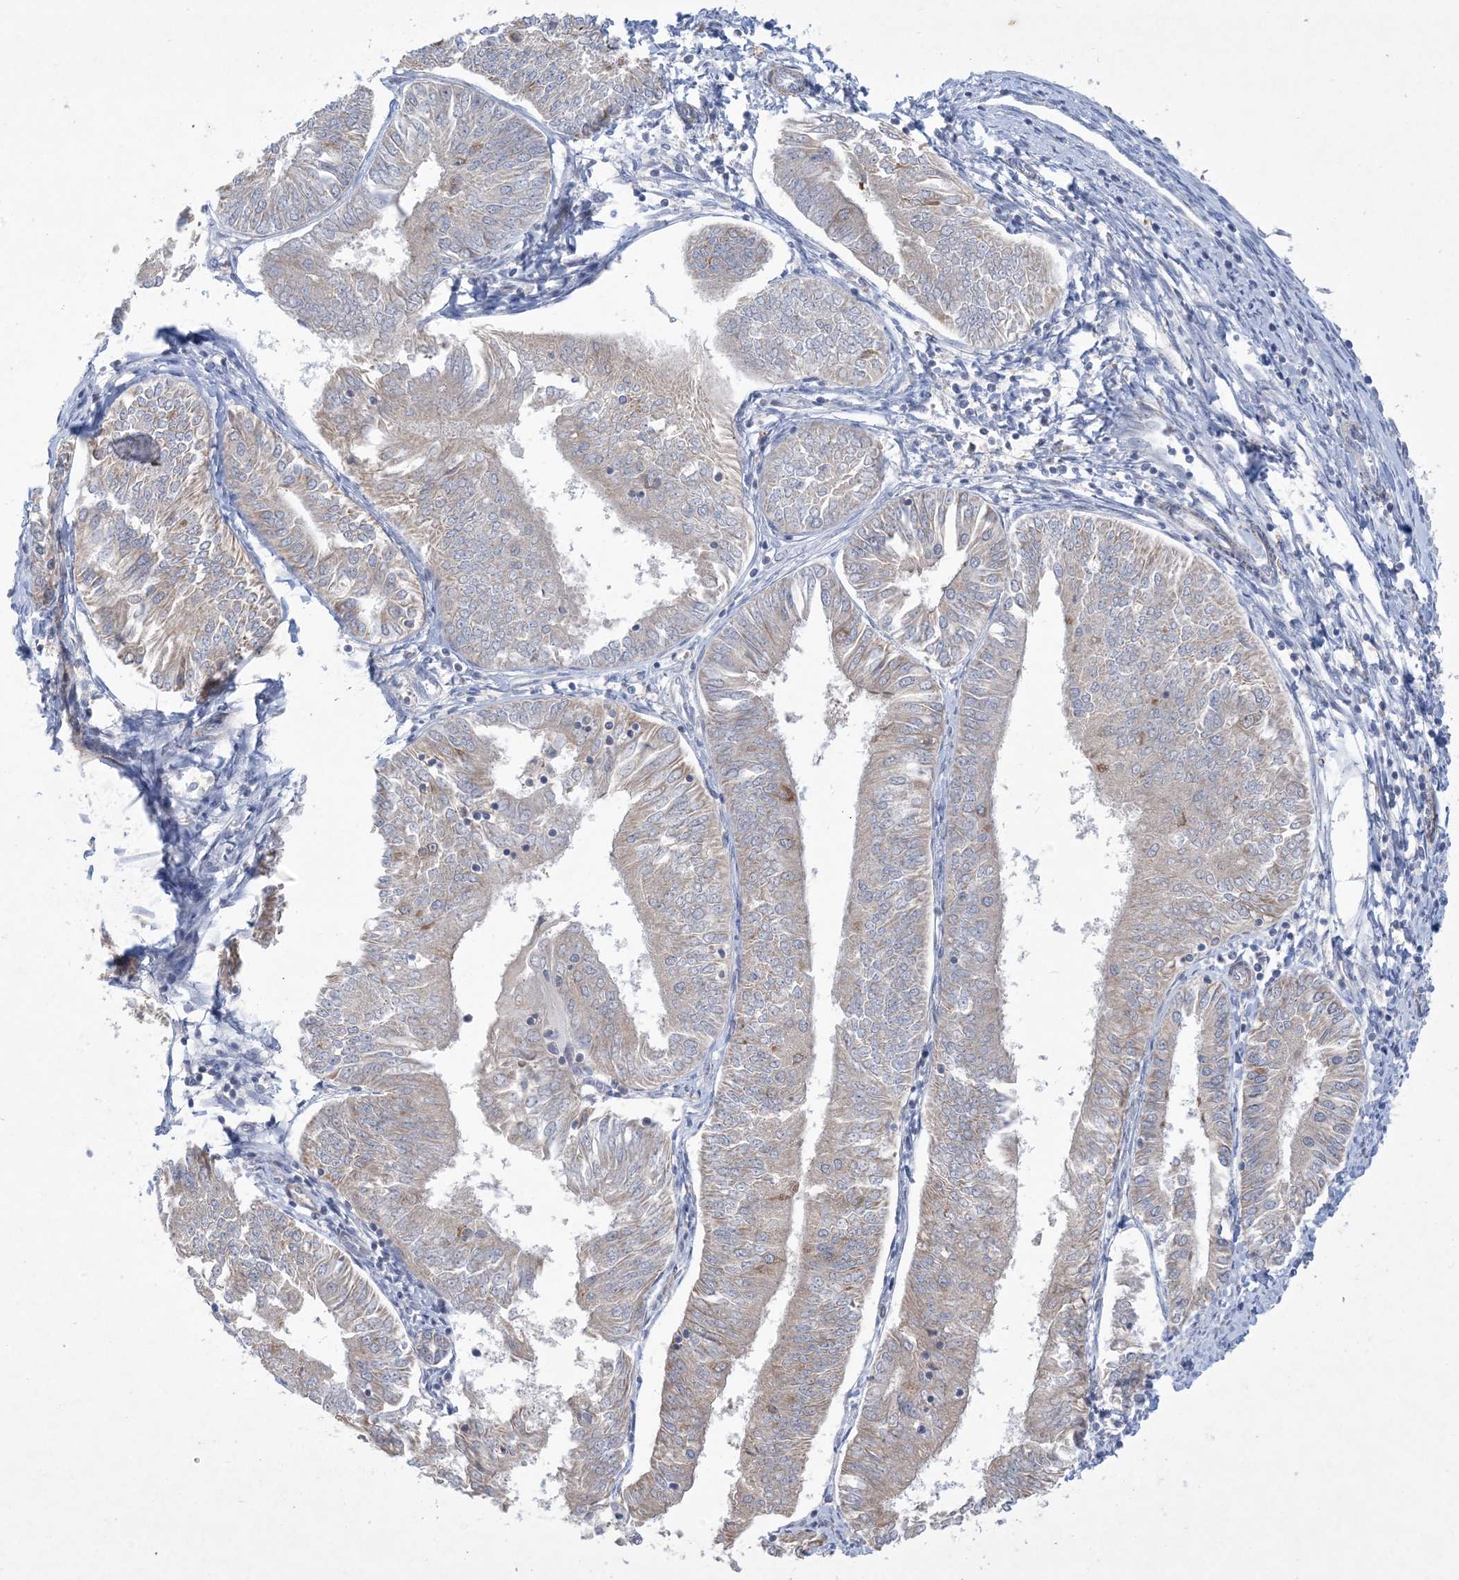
{"staining": {"intensity": "negative", "quantity": "none", "location": "none"}, "tissue": "endometrial cancer", "cell_type": "Tumor cells", "image_type": "cancer", "snomed": [{"axis": "morphology", "description": "Adenocarcinoma, NOS"}, {"axis": "topography", "description": "Endometrium"}], "caption": "Protein analysis of endometrial cancer (adenocarcinoma) shows no significant staining in tumor cells.", "gene": "AOC1", "patient": {"sex": "female", "age": 58}}